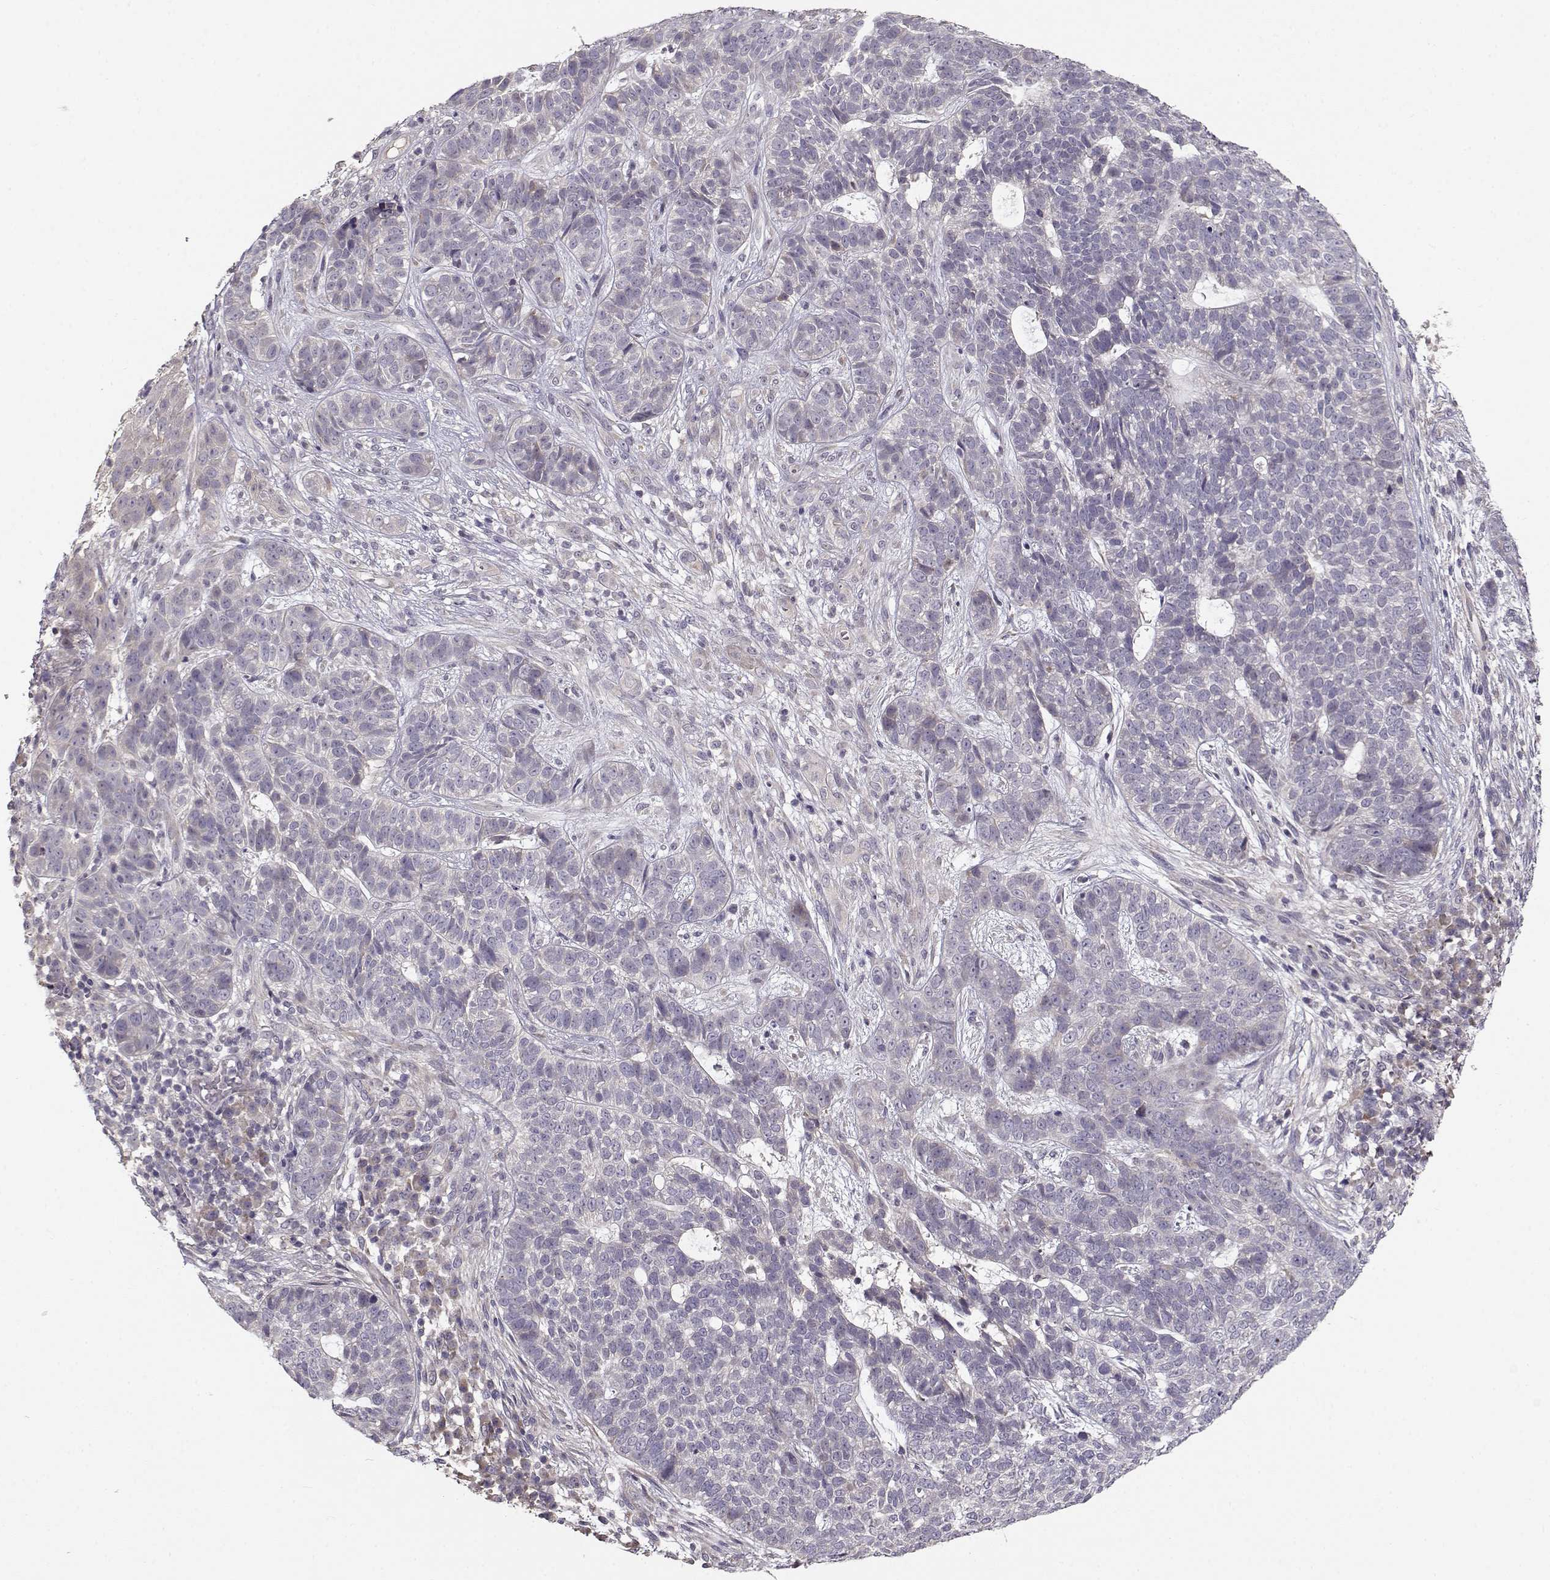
{"staining": {"intensity": "negative", "quantity": "none", "location": "none"}, "tissue": "skin cancer", "cell_type": "Tumor cells", "image_type": "cancer", "snomed": [{"axis": "morphology", "description": "Basal cell carcinoma"}, {"axis": "topography", "description": "Skin"}], "caption": "This is an IHC histopathology image of human basal cell carcinoma (skin). There is no staining in tumor cells.", "gene": "ENTPD8", "patient": {"sex": "female", "age": 69}}